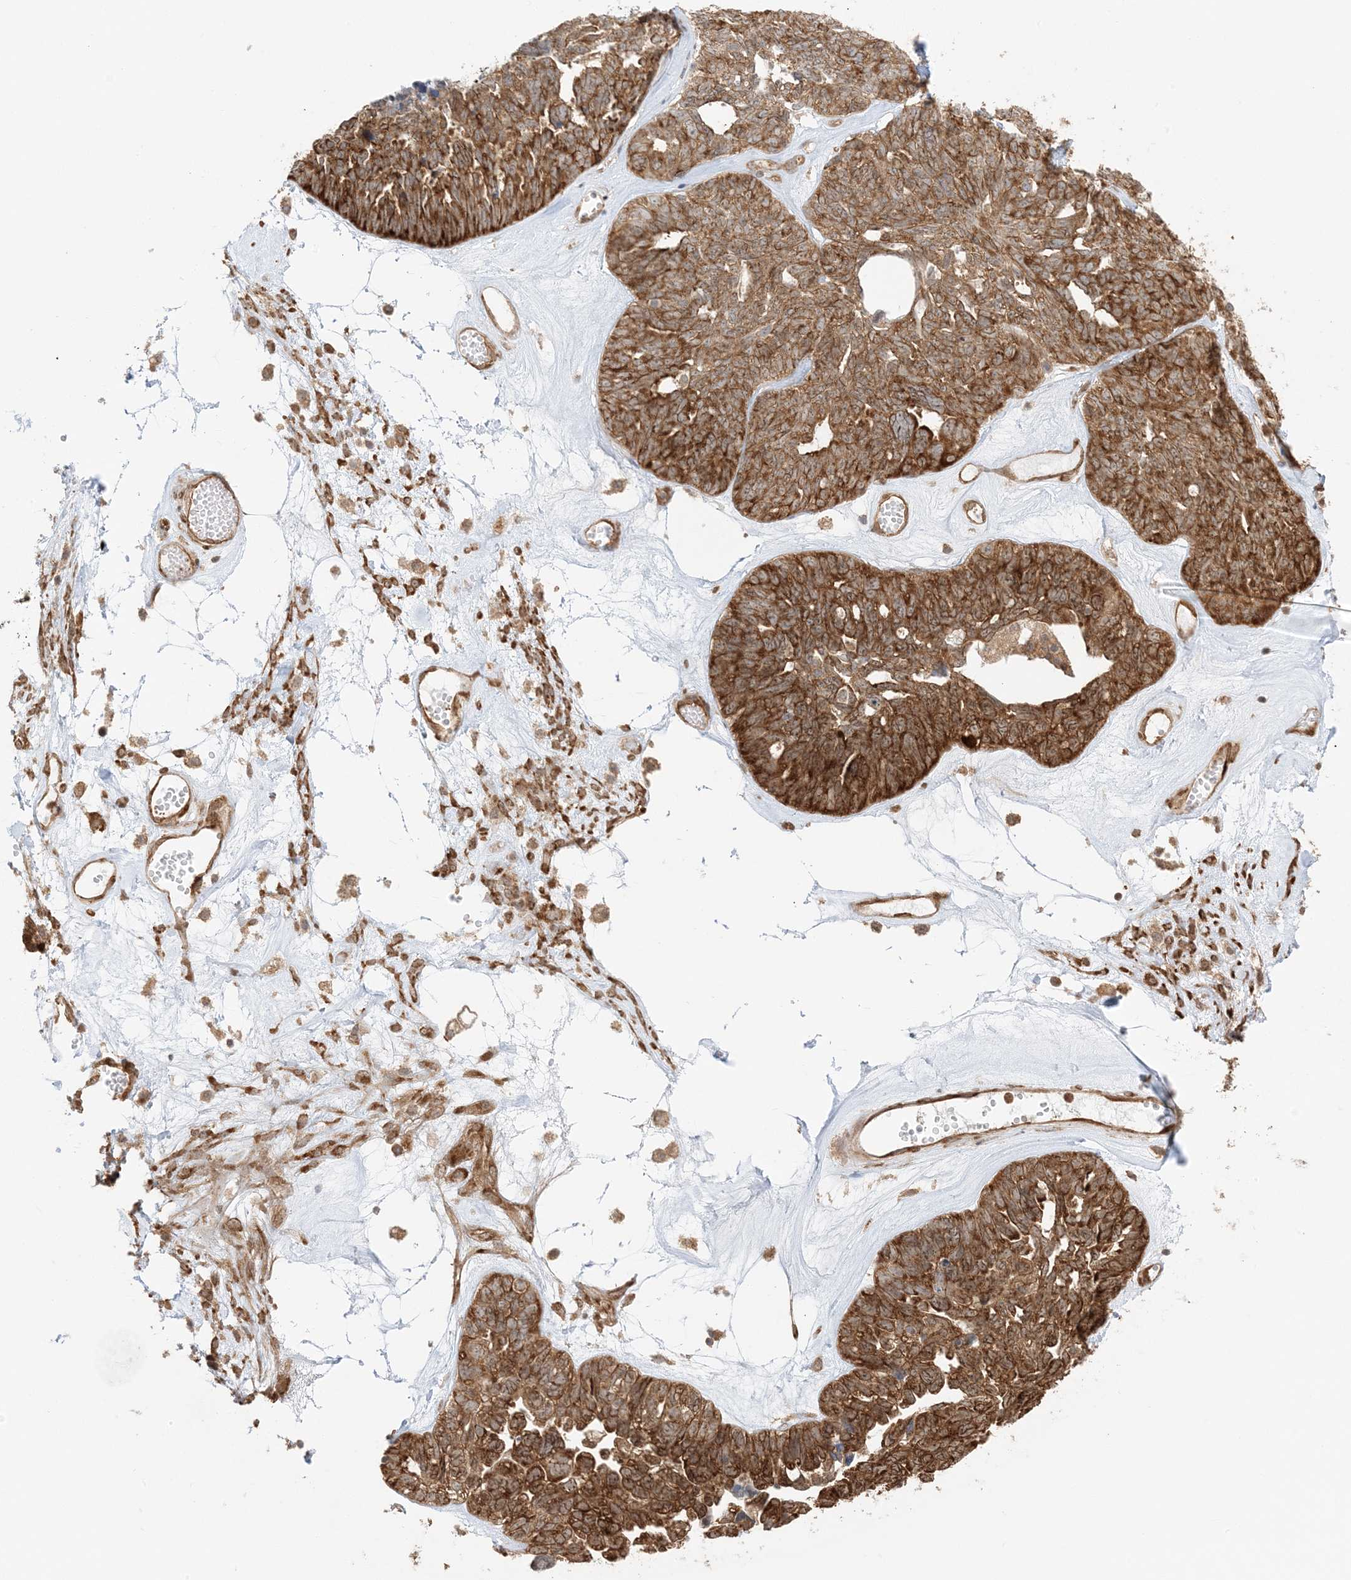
{"staining": {"intensity": "strong", "quantity": ">75%", "location": "cytoplasmic/membranous"}, "tissue": "ovarian cancer", "cell_type": "Tumor cells", "image_type": "cancer", "snomed": [{"axis": "morphology", "description": "Cystadenocarcinoma, serous, NOS"}, {"axis": "topography", "description": "Ovary"}], "caption": "IHC histopathology image of human ovarian cancer (serous cystadenocarcinoma) stained for a protein (brown), which exhibits high levels of strong cytoplasmic/membranous positivity in approximately >75% of tumor cells.", "gene": "UBAP2L", "patient": {"sex": "female", "age": 79}}